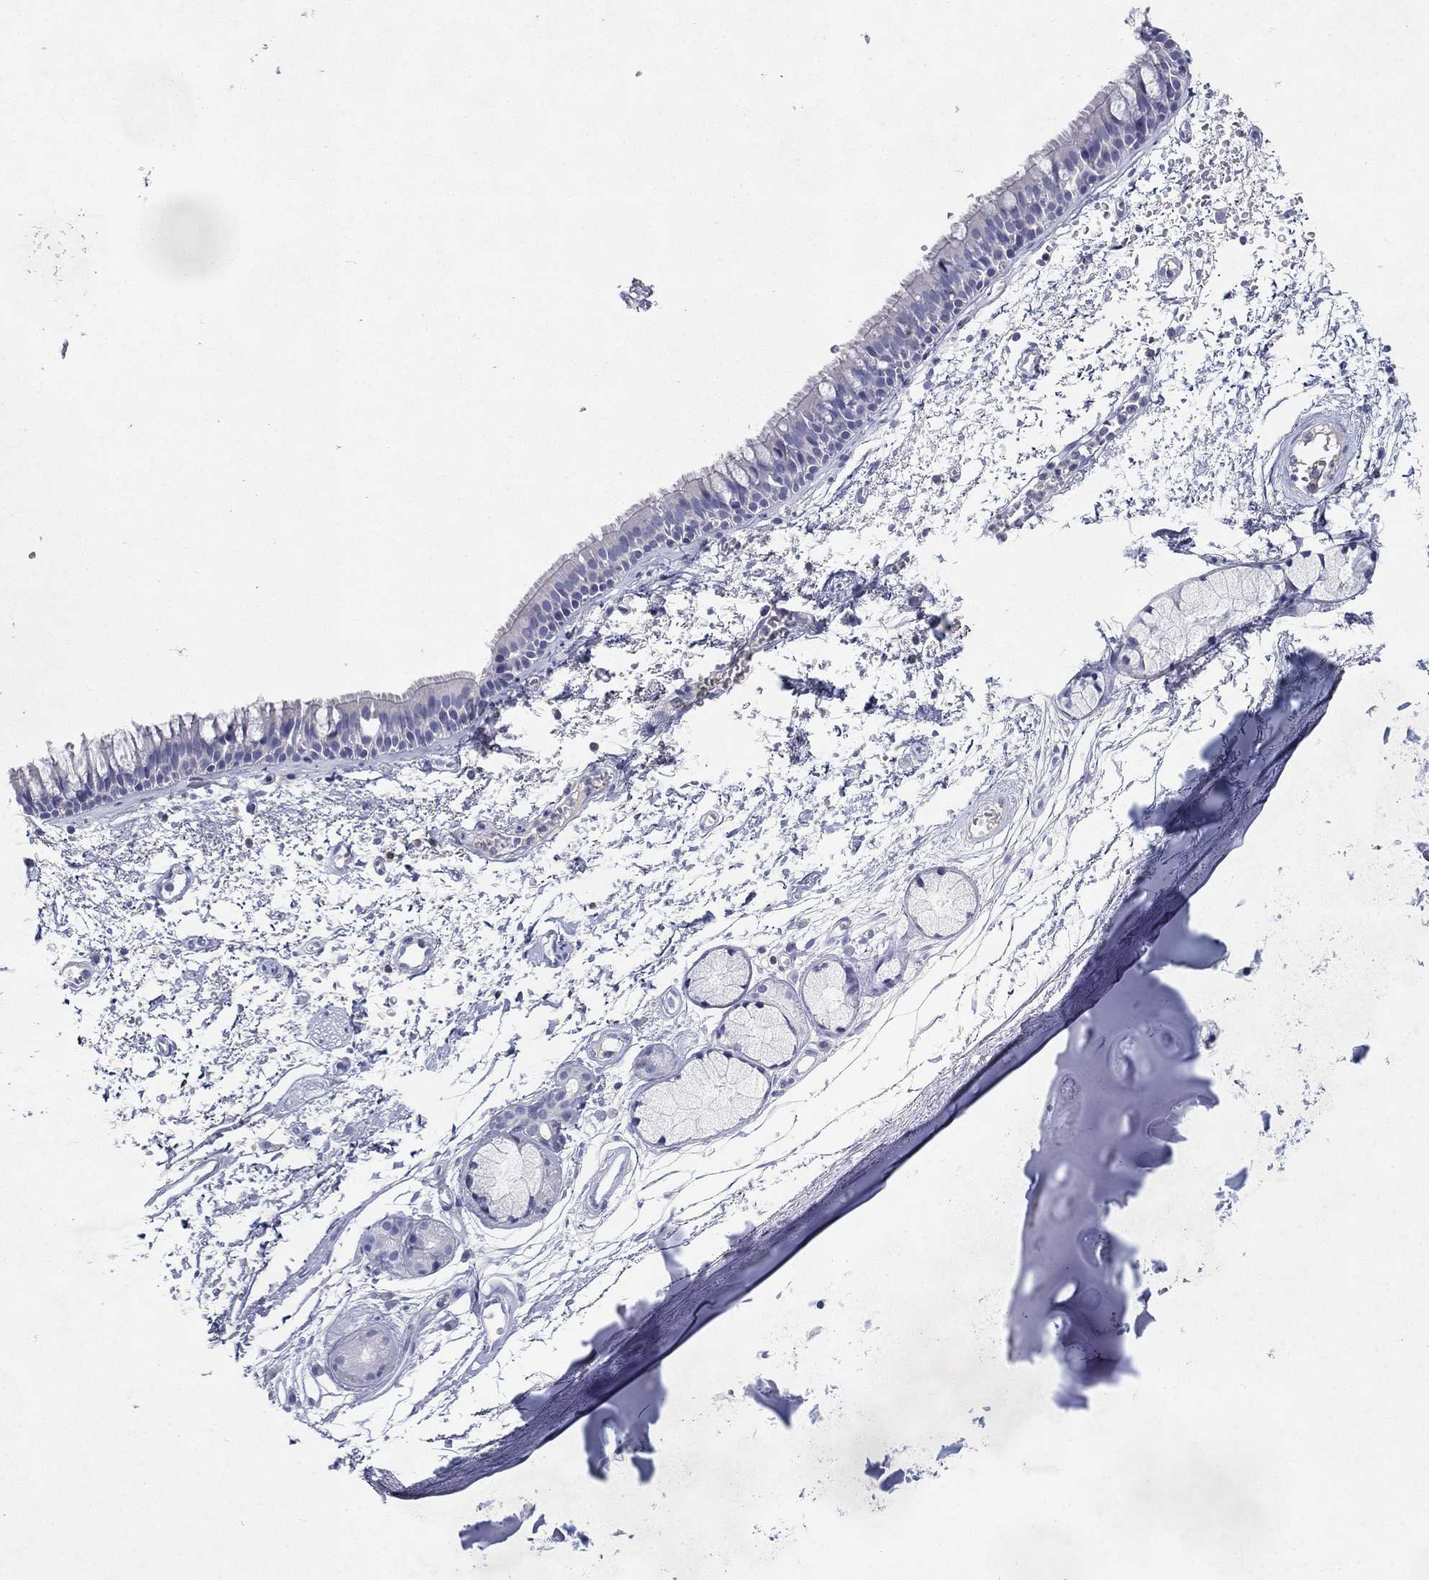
{"staining": {"intensity": "negative", "quantity": "none", "location": "none"}, "tissue": "bronchus", "cell_type": "Respiratory epithelial cells", "image_type": "normal", "snomed": [{"axis": "morphology", "description": "Normal tissue, NOS"}, {"axis": "topography", "description": "Cartilage tissue"}, {"axis": "topography", "description": "Bronchus"}], "caption": "Photomicrograph shows no significant protein expression in respiratory epithelial cells of unremarkable bronchus.", "gene": "RGS13", "patient": {"sex": "male", "age": 66}}